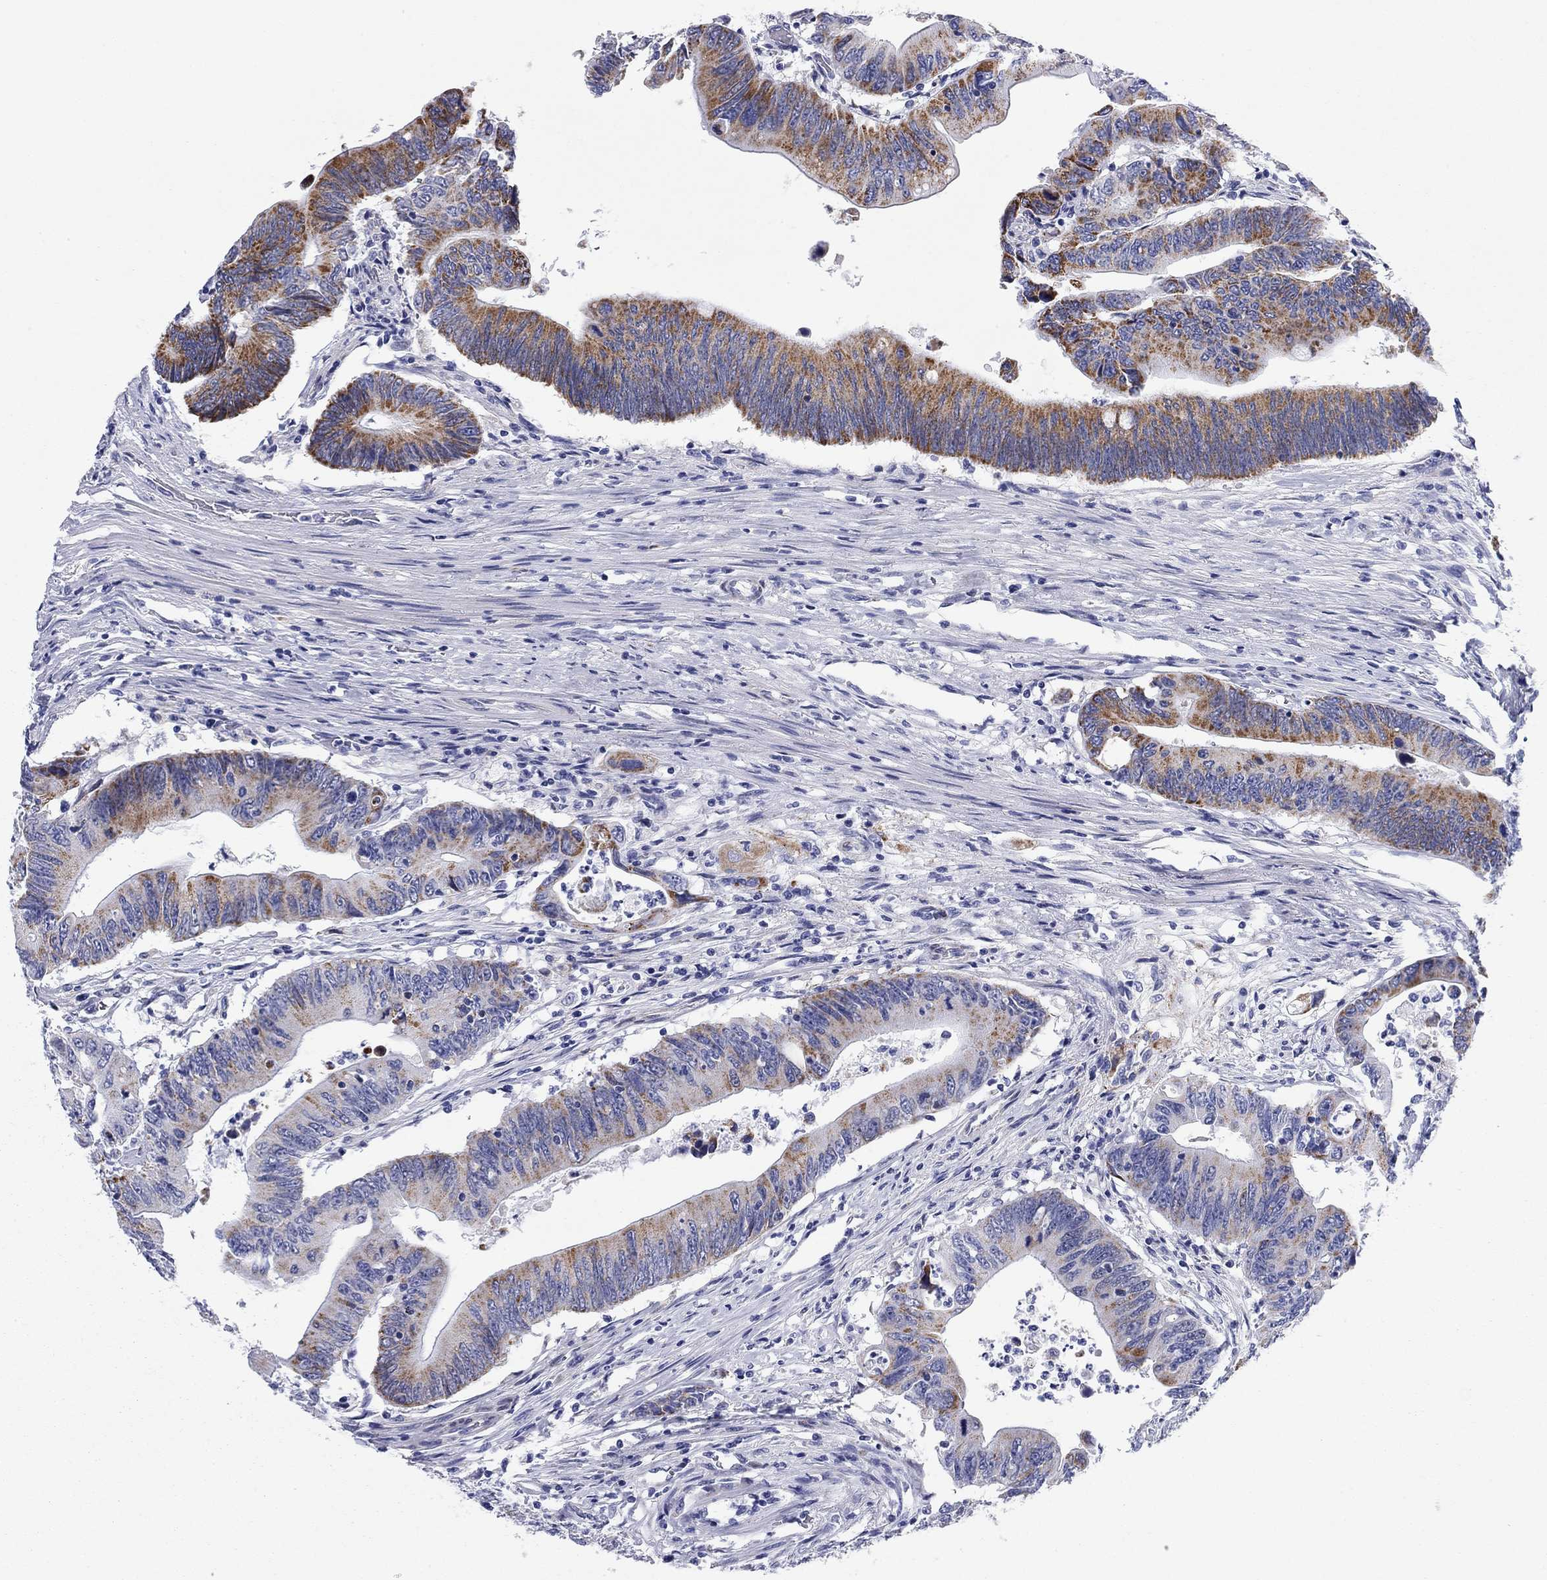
{"staining": {"intensity": "strong", "quantity": "25%-75%", "location": "cytoplasmic/membranous"}, "tissue": "colorectal cancer", "cell_type": "Tumor cells", "image_type": "cancer", "snomed": [{"axis": "morphology", "description": "Adenocarcinoma, NOS"}, {"axis": "topography", "description": "Colon"}], "caption": "This is an image of immunohistochemistry (IHC) staining of colorectal adenocarcinoma, which shows strong expression in the cytoplasmic/membranous of tumor cells.", "gene": "CHI3L2", "patient": {"sex": "female", "age": 90}}